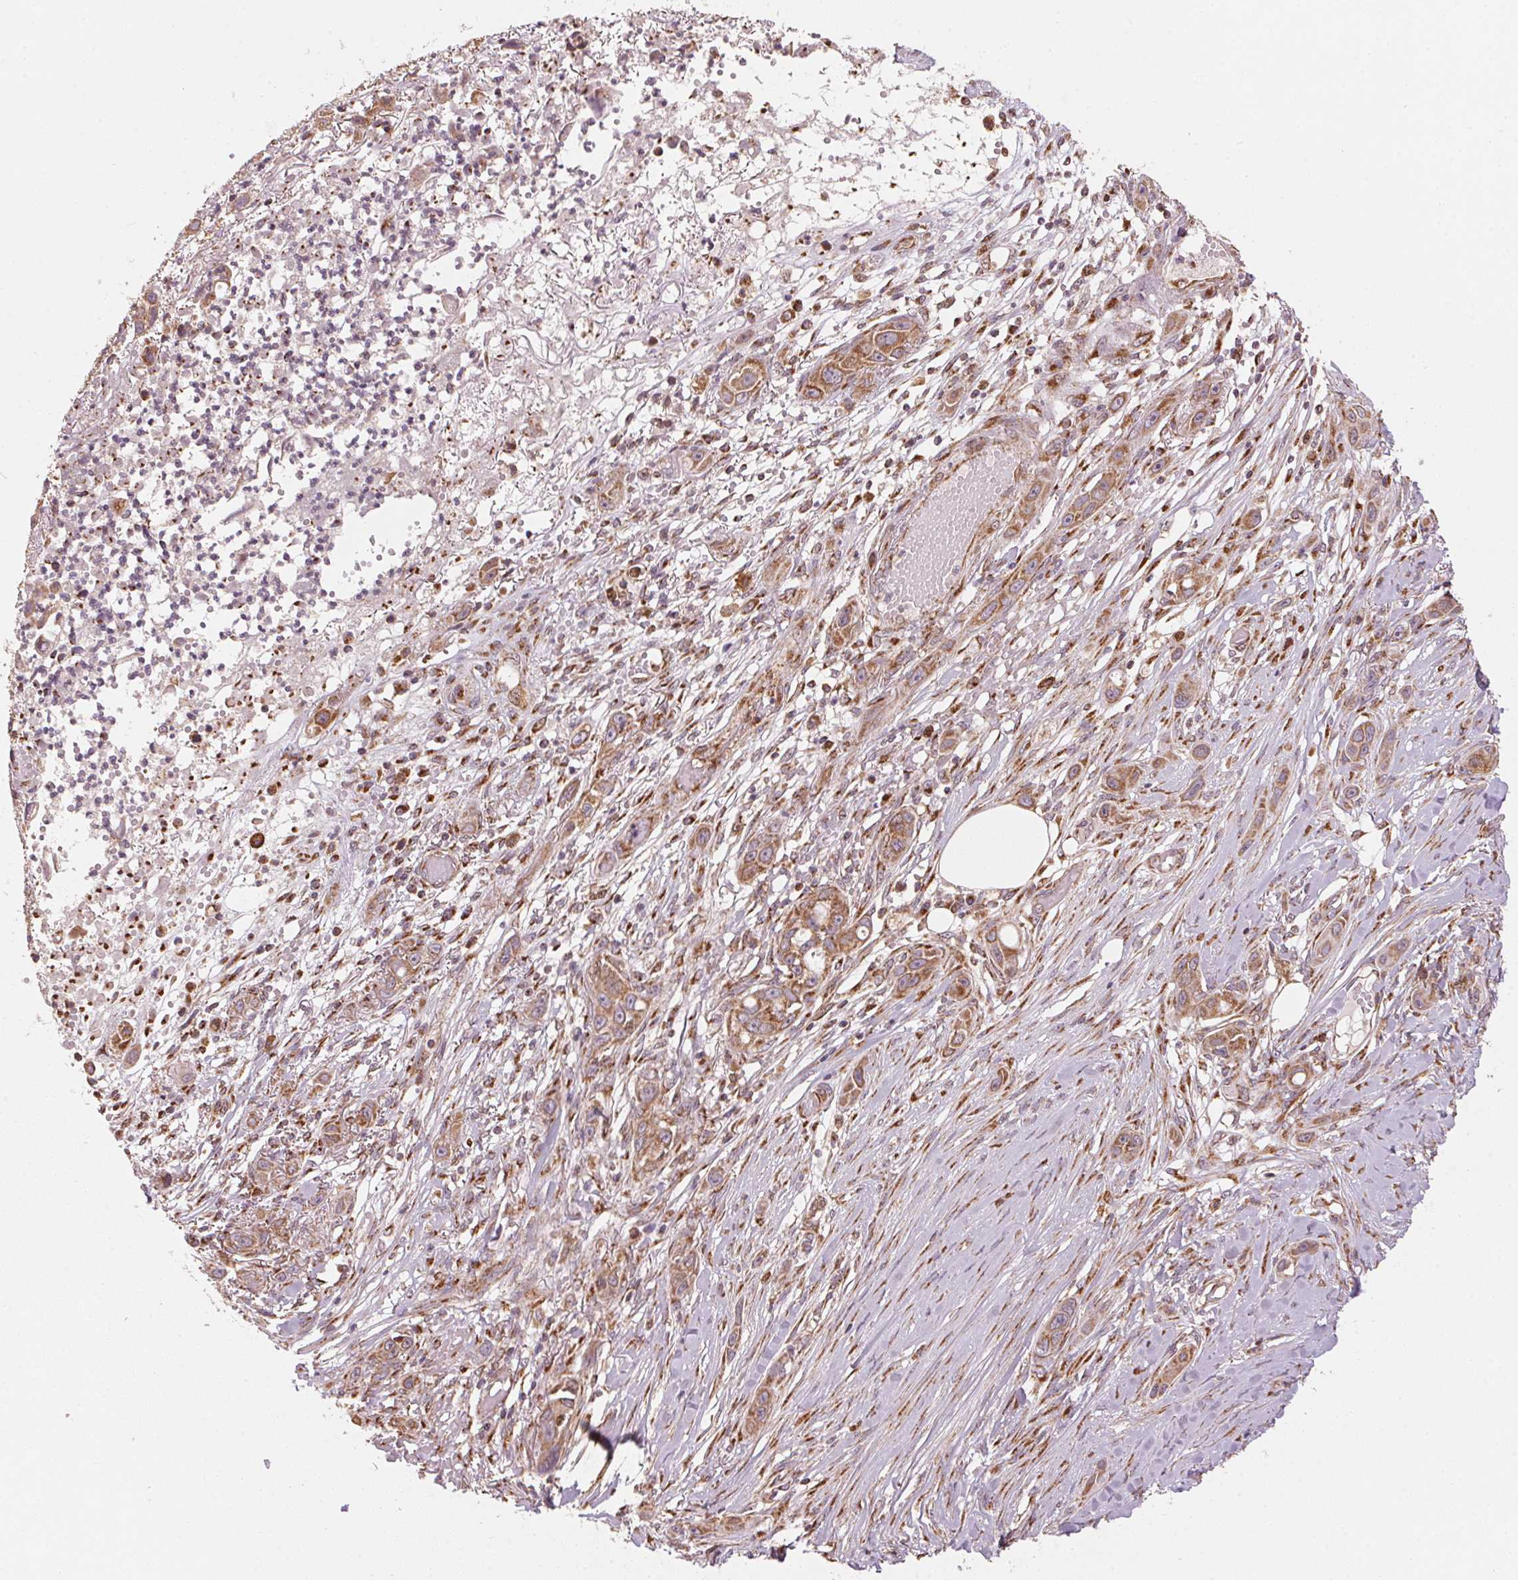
{"staining": {"intensity": "moderate", "quantity": ">75%", "location": "cytoplasmic/membranous"}, "tissue": "skin cancer", "cell_type": "Tumor cells", "image_type": "cancer", "snomed": [{"axis": "morphology", "description": "Squamous cell carcinoma, NOS"}, {"axis": "topography", "description": "Skin"}], "caption": "A brown stain highlights moderate cytoplasmic/membranous staining of a protein in skin cancer (squamous cell carcinoma) tumor cells.", "gene": "TOMM70", "patient": {"sex": "female", "age": 69}}